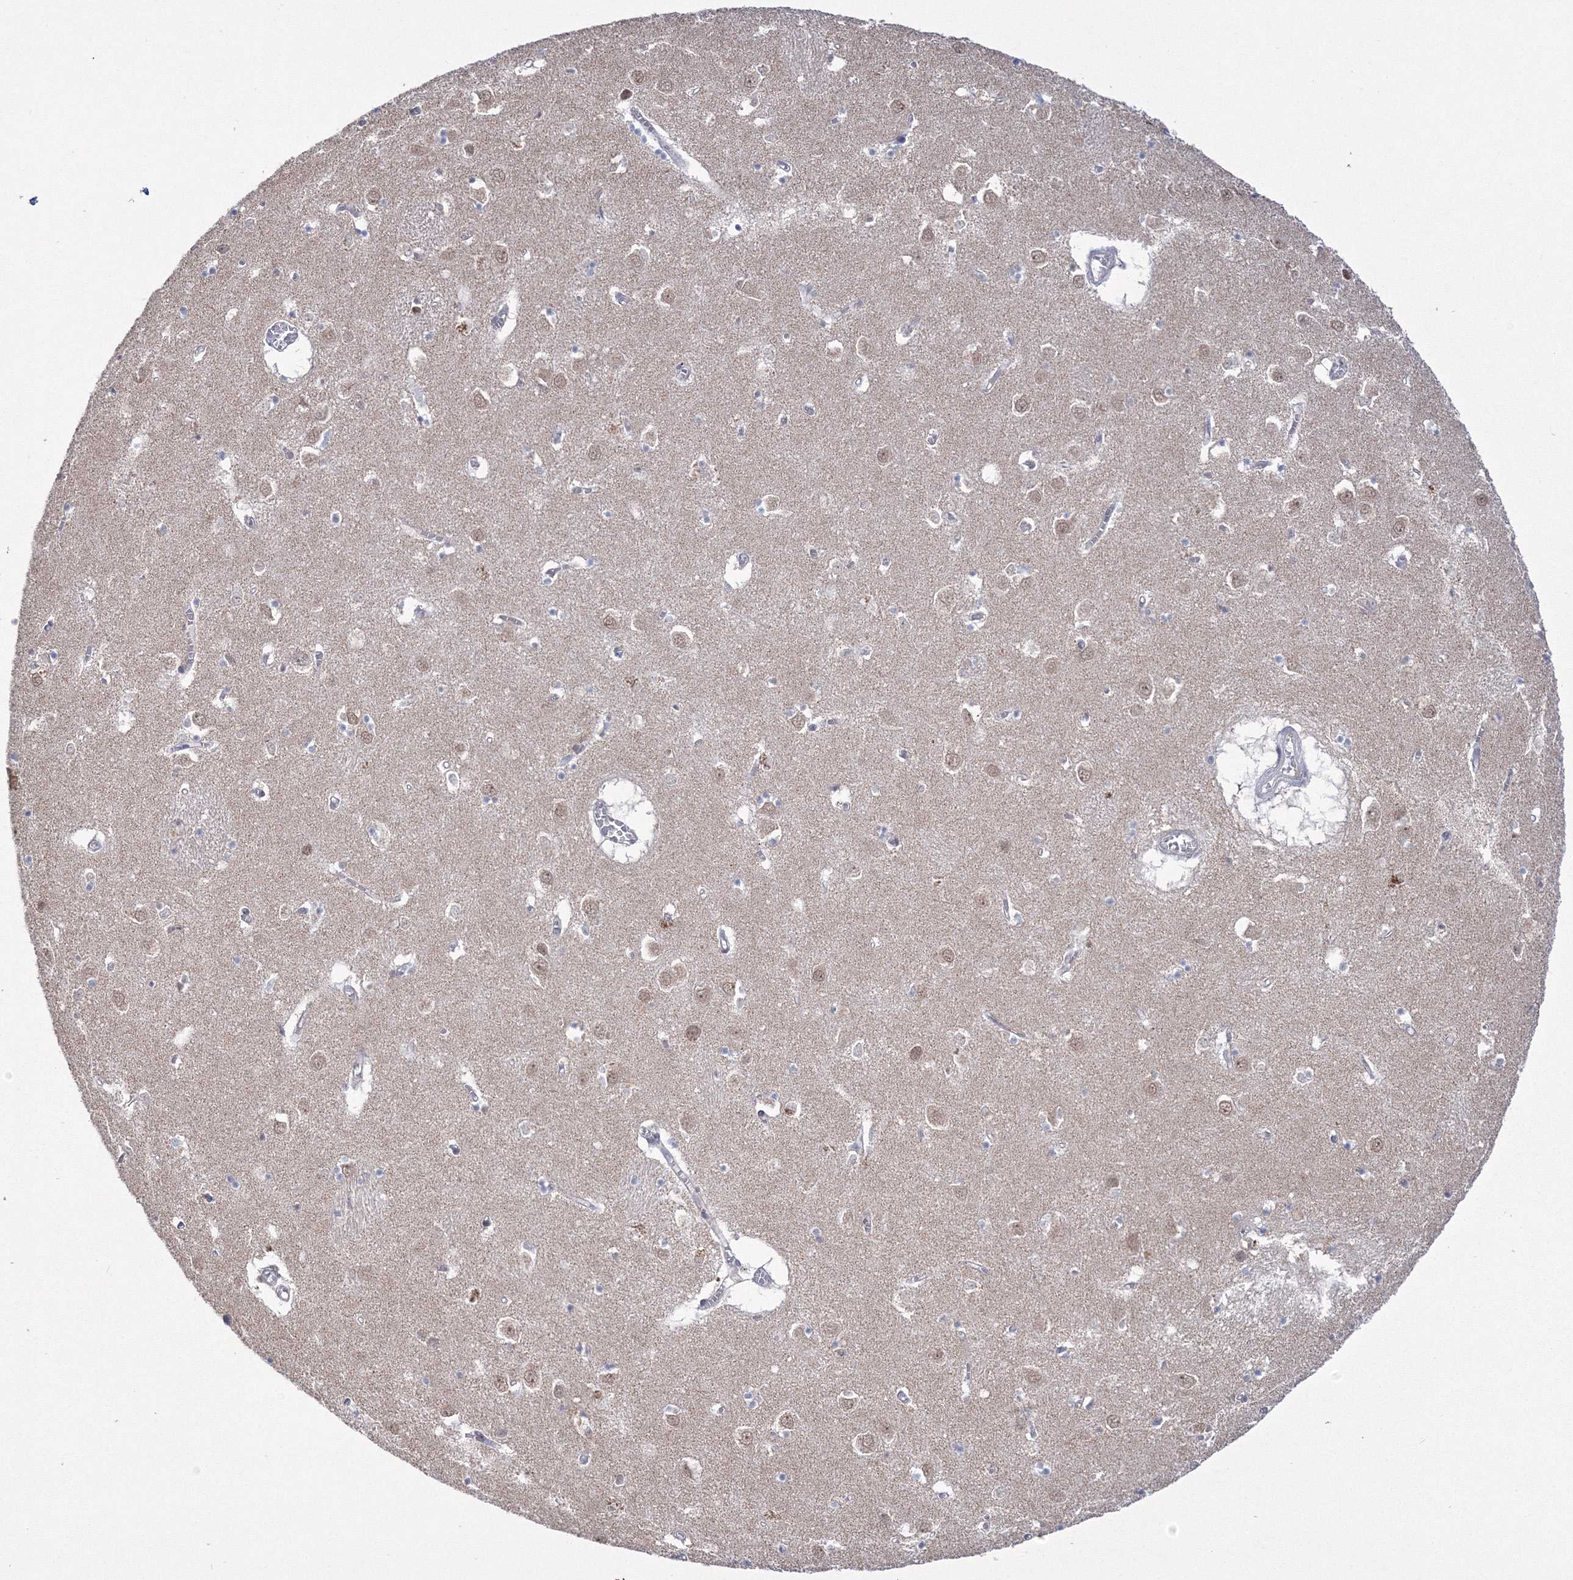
{"staining": {"intensity": "negative", "quantity": "none", "location": "none"}, "tissue": "caudate", "cell_type": "Glial cells", "image_type": "normal", "snomed": [{"axis": "morphology", "description": "Normal tissue, NOS"}, {"axis": "topography", "description": "Lateral ventricle wall"}], "caption": "This photomicrograph is of benign caudate stained with immunohistochemistry (IHC) to label a protein in brown with the nuclei are counter-stained blue. There is no staining in glial cells.", "gene": "GRSF1", "patient": {"sex": "male", "age": 70}}